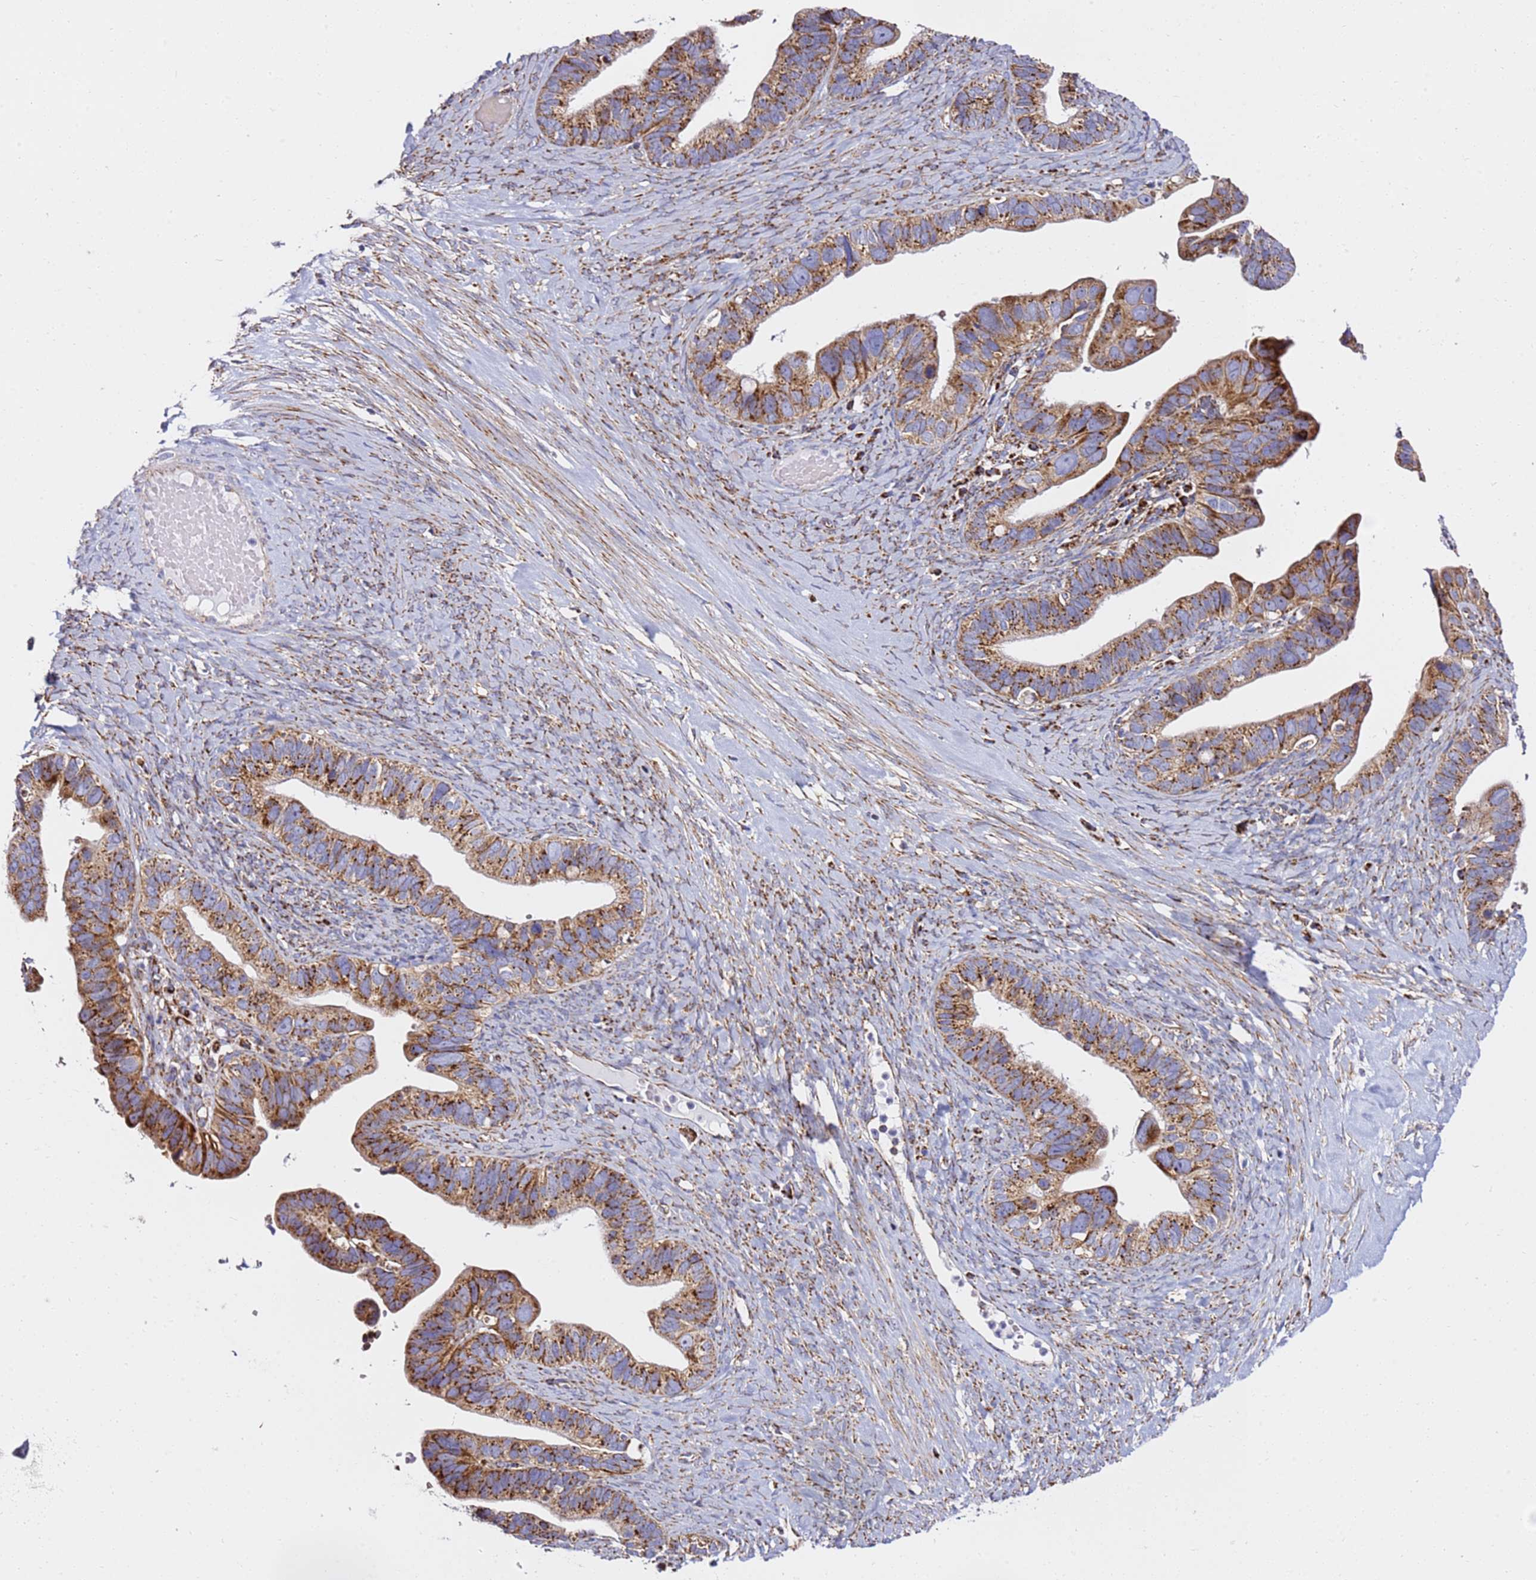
{"staining": {"intensity": "moderate", "quantity": ">75%", "location": "cytoplasmic/membranous"}, "tissue": "ovarian cancer", "cell_type": "Tumor cells", "image_type": "cancer", "snomed": [{"axis": "morphology", "description": "Cystadenocarcinoma, serous, NOS"}, {"axis": "topography", "description": "Ovary"}], "caption": "IHC histopathology image of neoplastic tissue: serous cystadenocarcinoma (ovarian) stained using immunohistochemistry (IHC) demonstrates medium levels of moderate protein expression localized specifically in the cytoplasmic/membranous of tumor cells, appearing as a cytoplasmic/membranous brown color.", "gene": "NDUFA3", "patient": {"sex": "female", "age": 56}}